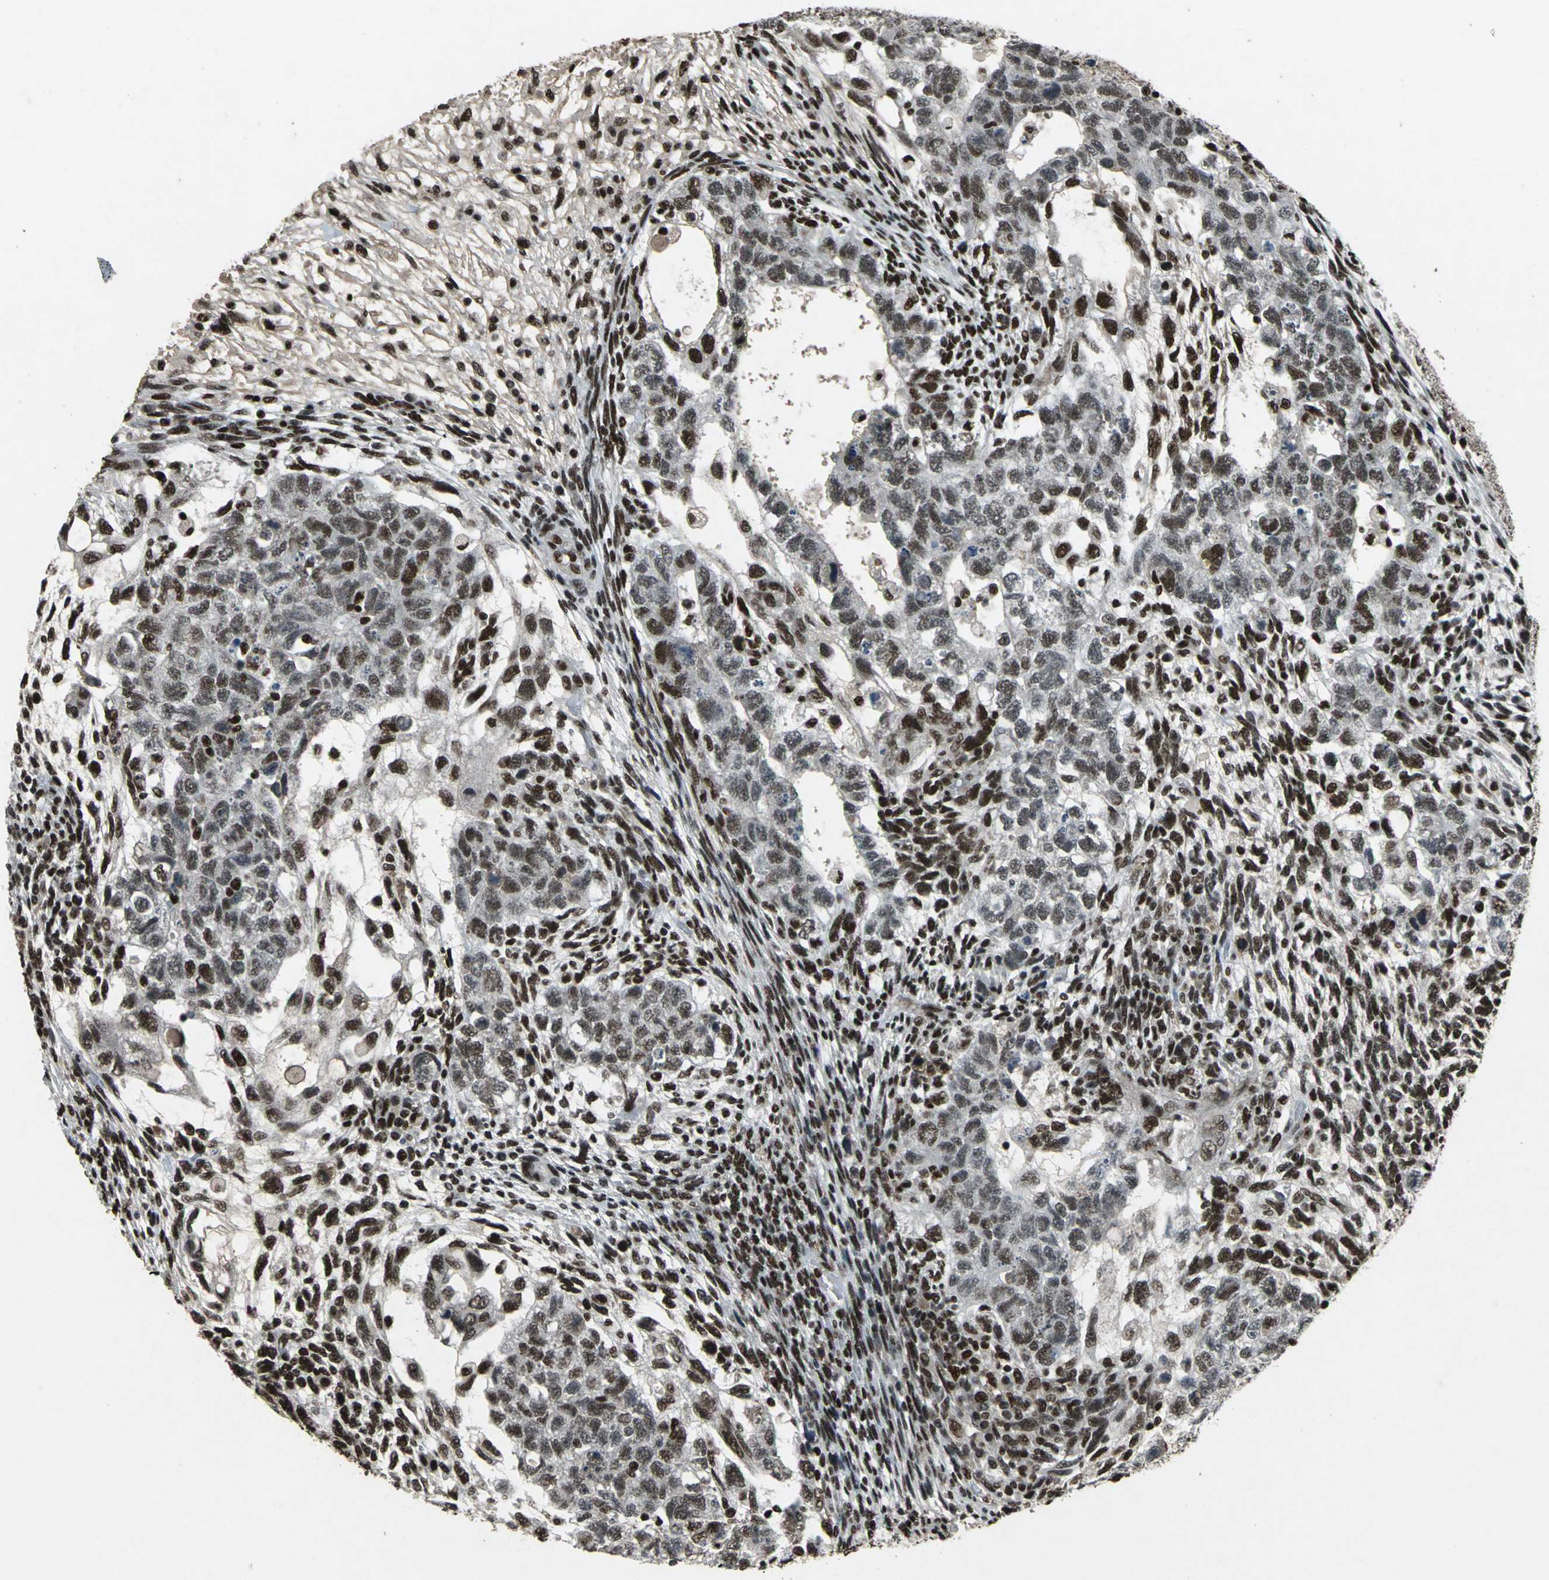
{"staining": {"intensity": "moderate", "quantity": ">75%", "location": "nuclear"}, "tissue": "testis cancer", "cell_type": "Tumor cells", "image_type": "cancer", "snomed": [{"axis": "morphology", "description": "Normal tissue, NOS"}, {"axis": "morphology", "description": "Carcinoma, Embryonal, NOS"}, {"axis": "topography", "description": "Testis"}], "caption": "Protein expression analysis of human embryonal carcinoma (testis) reveals moderate nuclear positivity in approximately >75% of tumor cells.", "gene": "MTA2", "patient": {"sex": "male", "age": 36}}